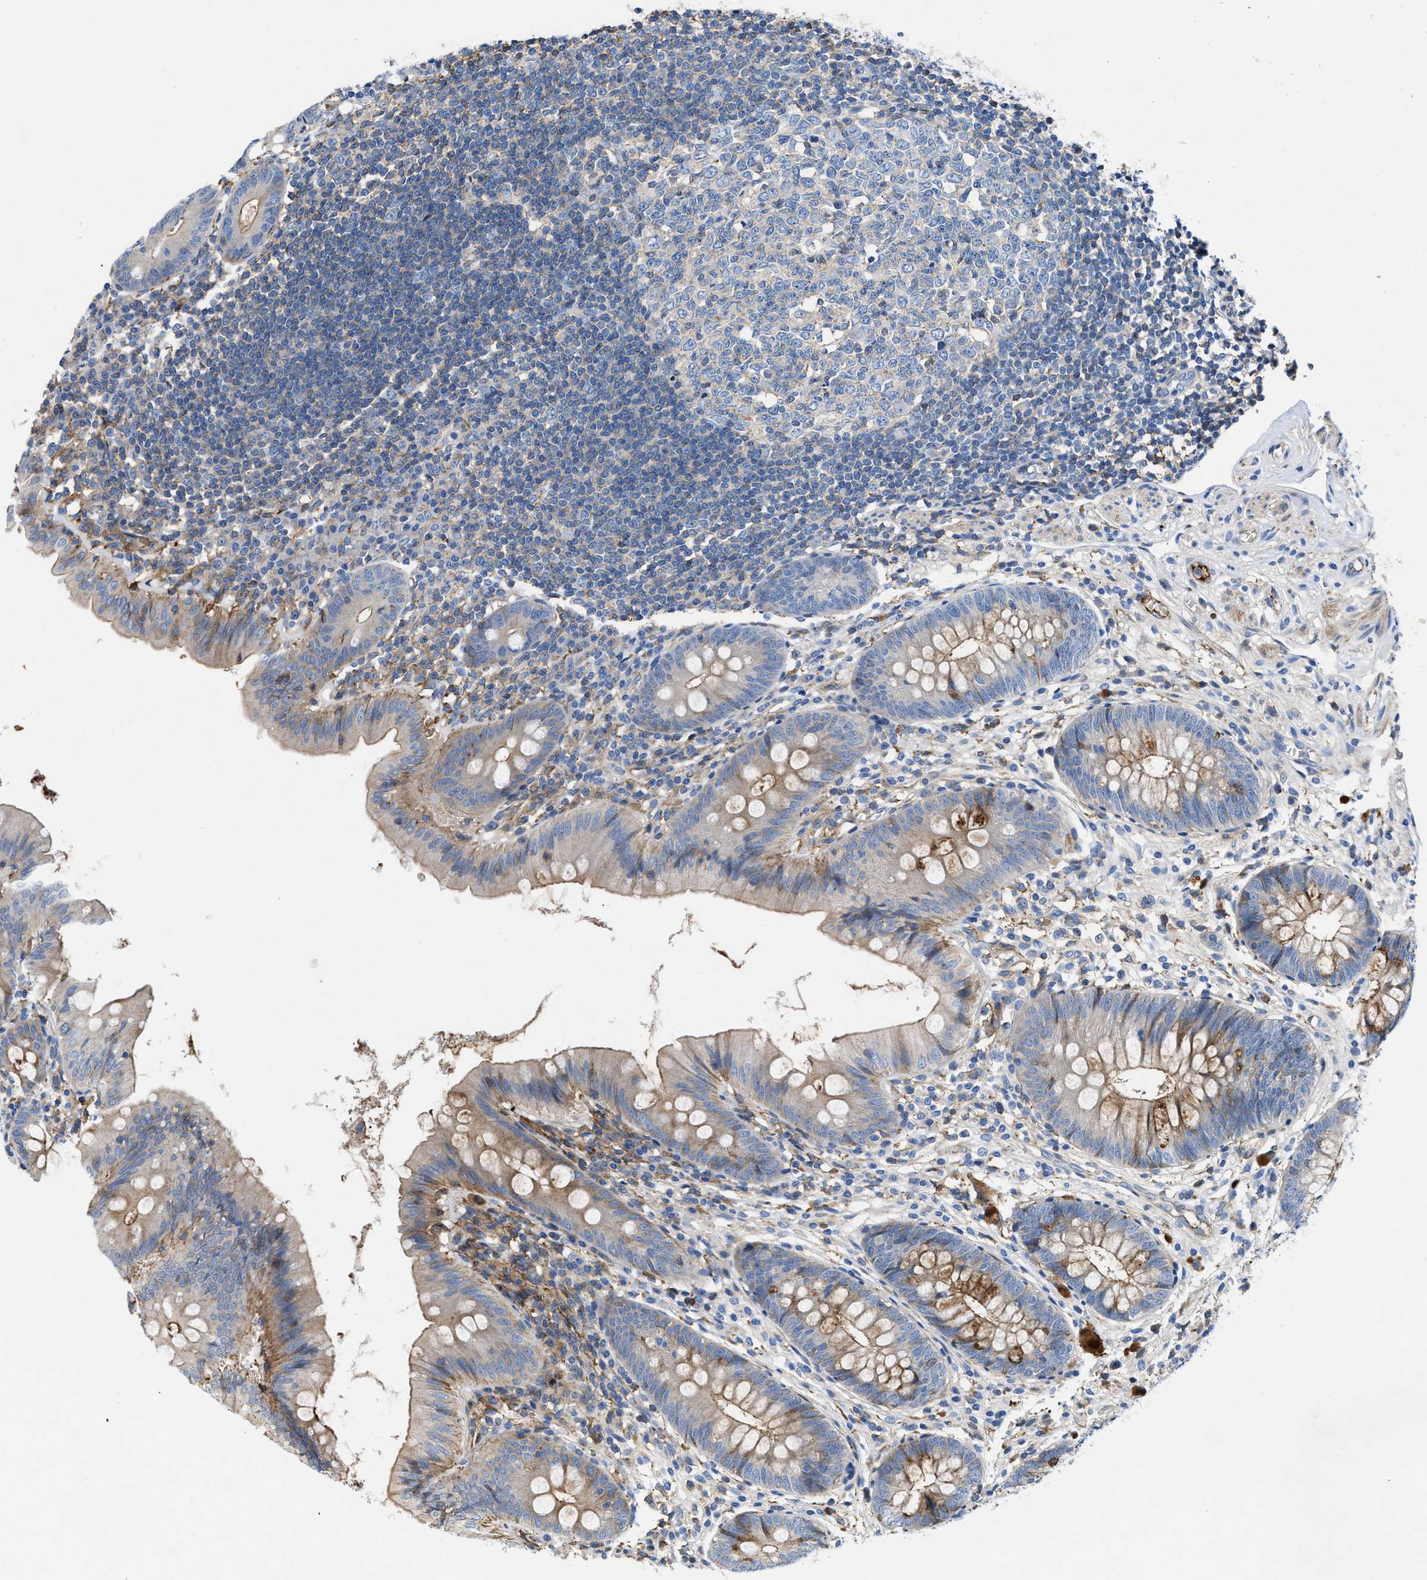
{"staining": {"intensity": "moderate", "quantity": "25%-75%", "location": "cytoplasmic/membranous"}, "tissue": "appendix", "cell_type": "Glandular cells", "image_type": "normal", "snomed": [{"axis": "morphology", "description": "Normal tissue, NOS"}, {"axis": "topography", "description": "Appendix"}], "caption": "Brown immunohistochemical staining in unremarkable appendix demonstrates moderate cytoplasmic/membranous positivity in about 25%-75% of glandular cells. (brown staining indicates protein expression, while blue staining denotes nuclei).", "gene": "ATP6V0D1", "patient": {"sex": "male", "age": 56}}